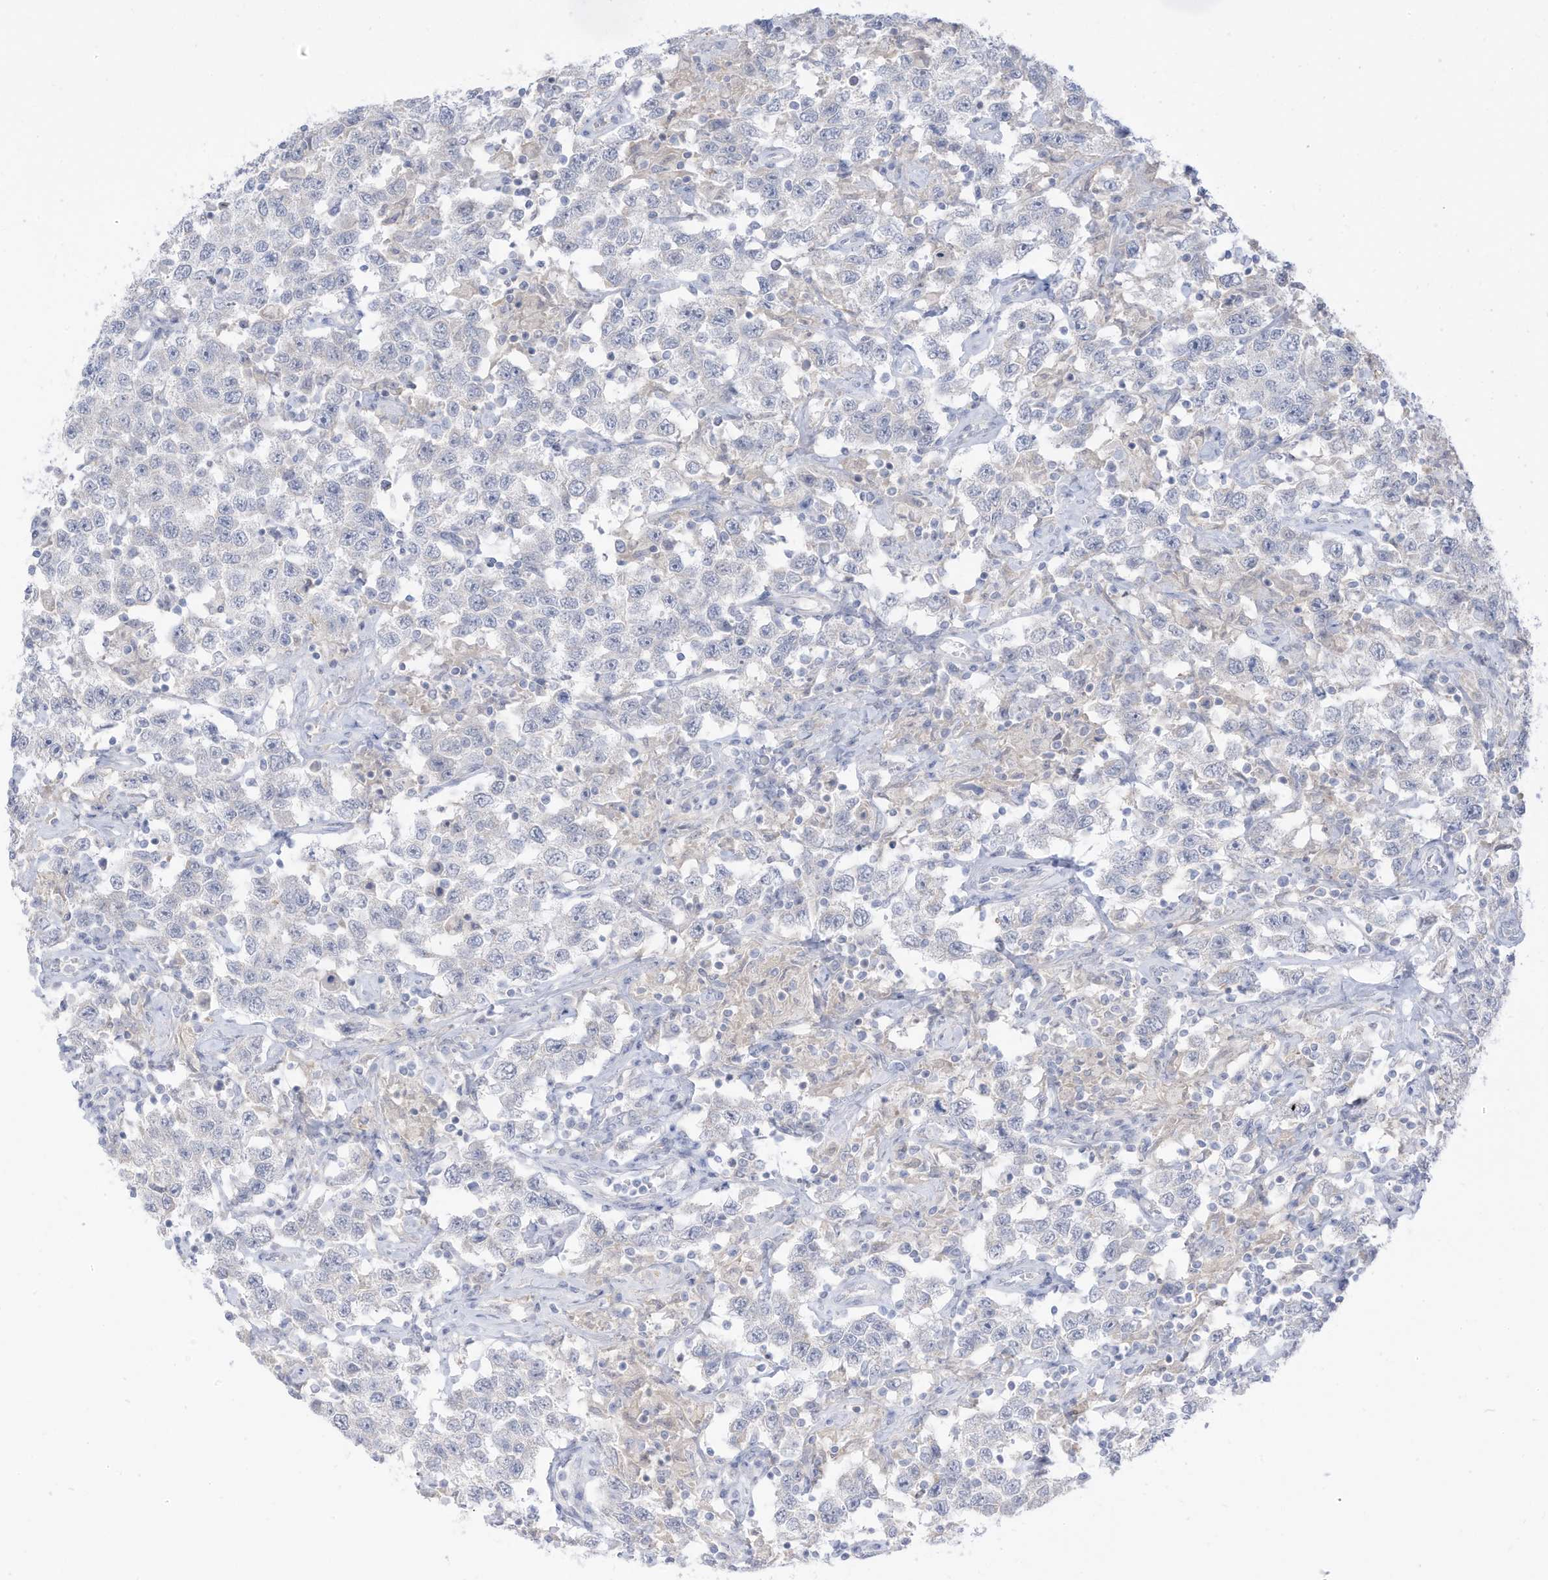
{"staining": {"intensity": "negative", "quantity": "none", "location": "none"}, "tissue": "testis cancer", "cell_type": "Tumor cells", "image_type": "cancer", "snomed": [{"axis": "morphology", "description": "Seminoma, NOS"}, {"axis": "topography", "description": "Testis"}], "caption": "A micrograph of testis cancer stained for a protein demonstrates no brown staining in tumor cells. The staining was performed using DAB (3,3'-diaminobenzidine) to visualize the protein expression in brown, while the nuclei were stained in blue with hematoxylin (Magnification: 20x).", "gene": "OGT", "patient": {"sex": "male", "age": 41}}